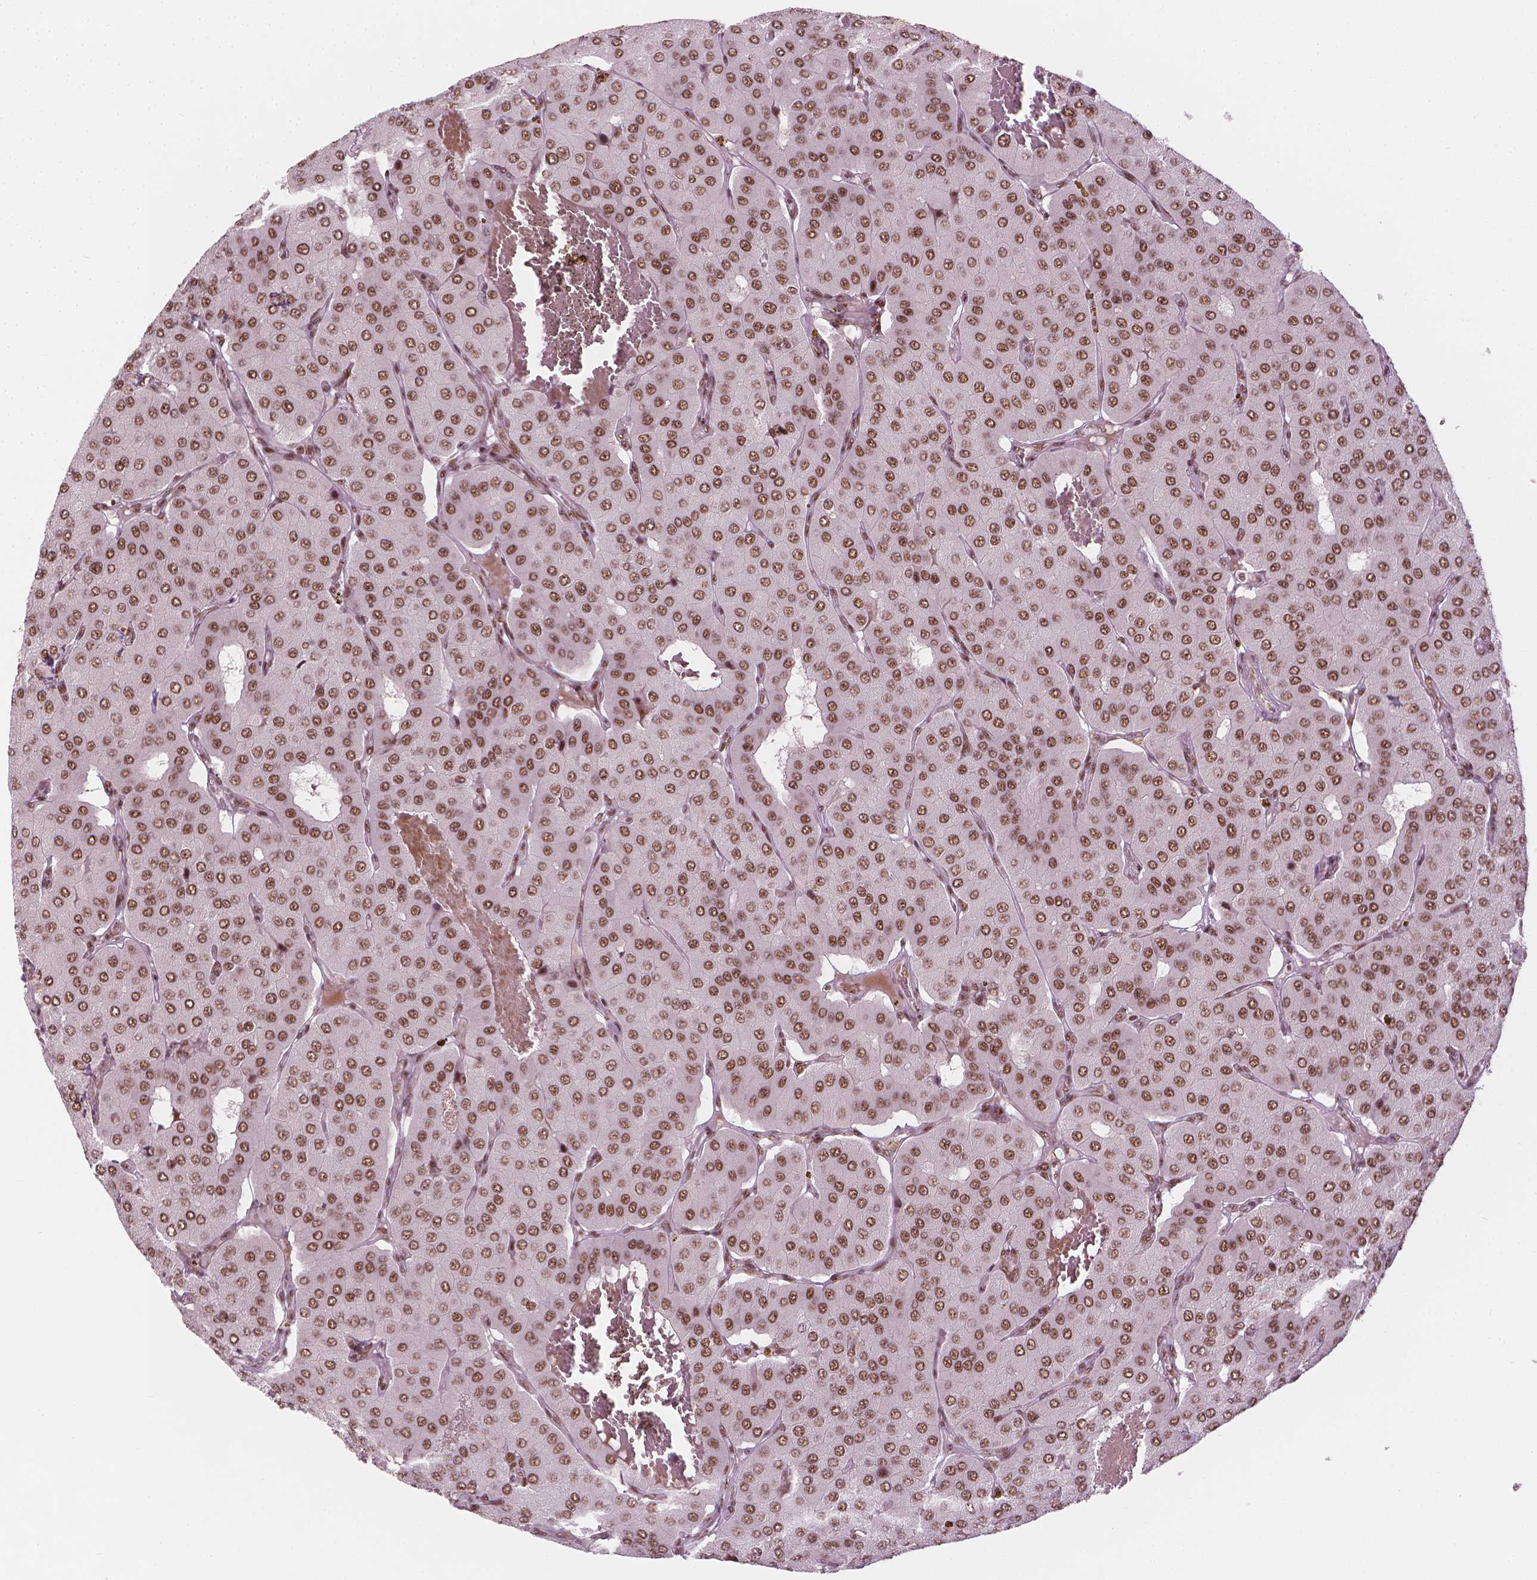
{"staining": {"intensity": "moderate", "quantity": ">75%", "location": "nuclear"}, "tissue": "parathyroid gland", "cell_type": "Glandular cells", "image_type": "normal", "snomed": [{"axis": "morphology", "description": "Normal tissue, NOS"}, {"axis": "morphology", "description": "Adenoma, NOS"}, {"axis": "topography", "description": "Parathyroid gland"}], "caption": "An immunohistochemistry micrograph of benign tissue is shown. Protein staining in brown labels moderate nuclear positivity in parathyroid gland within glandular cells.", "gene": "ELF2", "patient": {"sex": "female", "age": 86}}